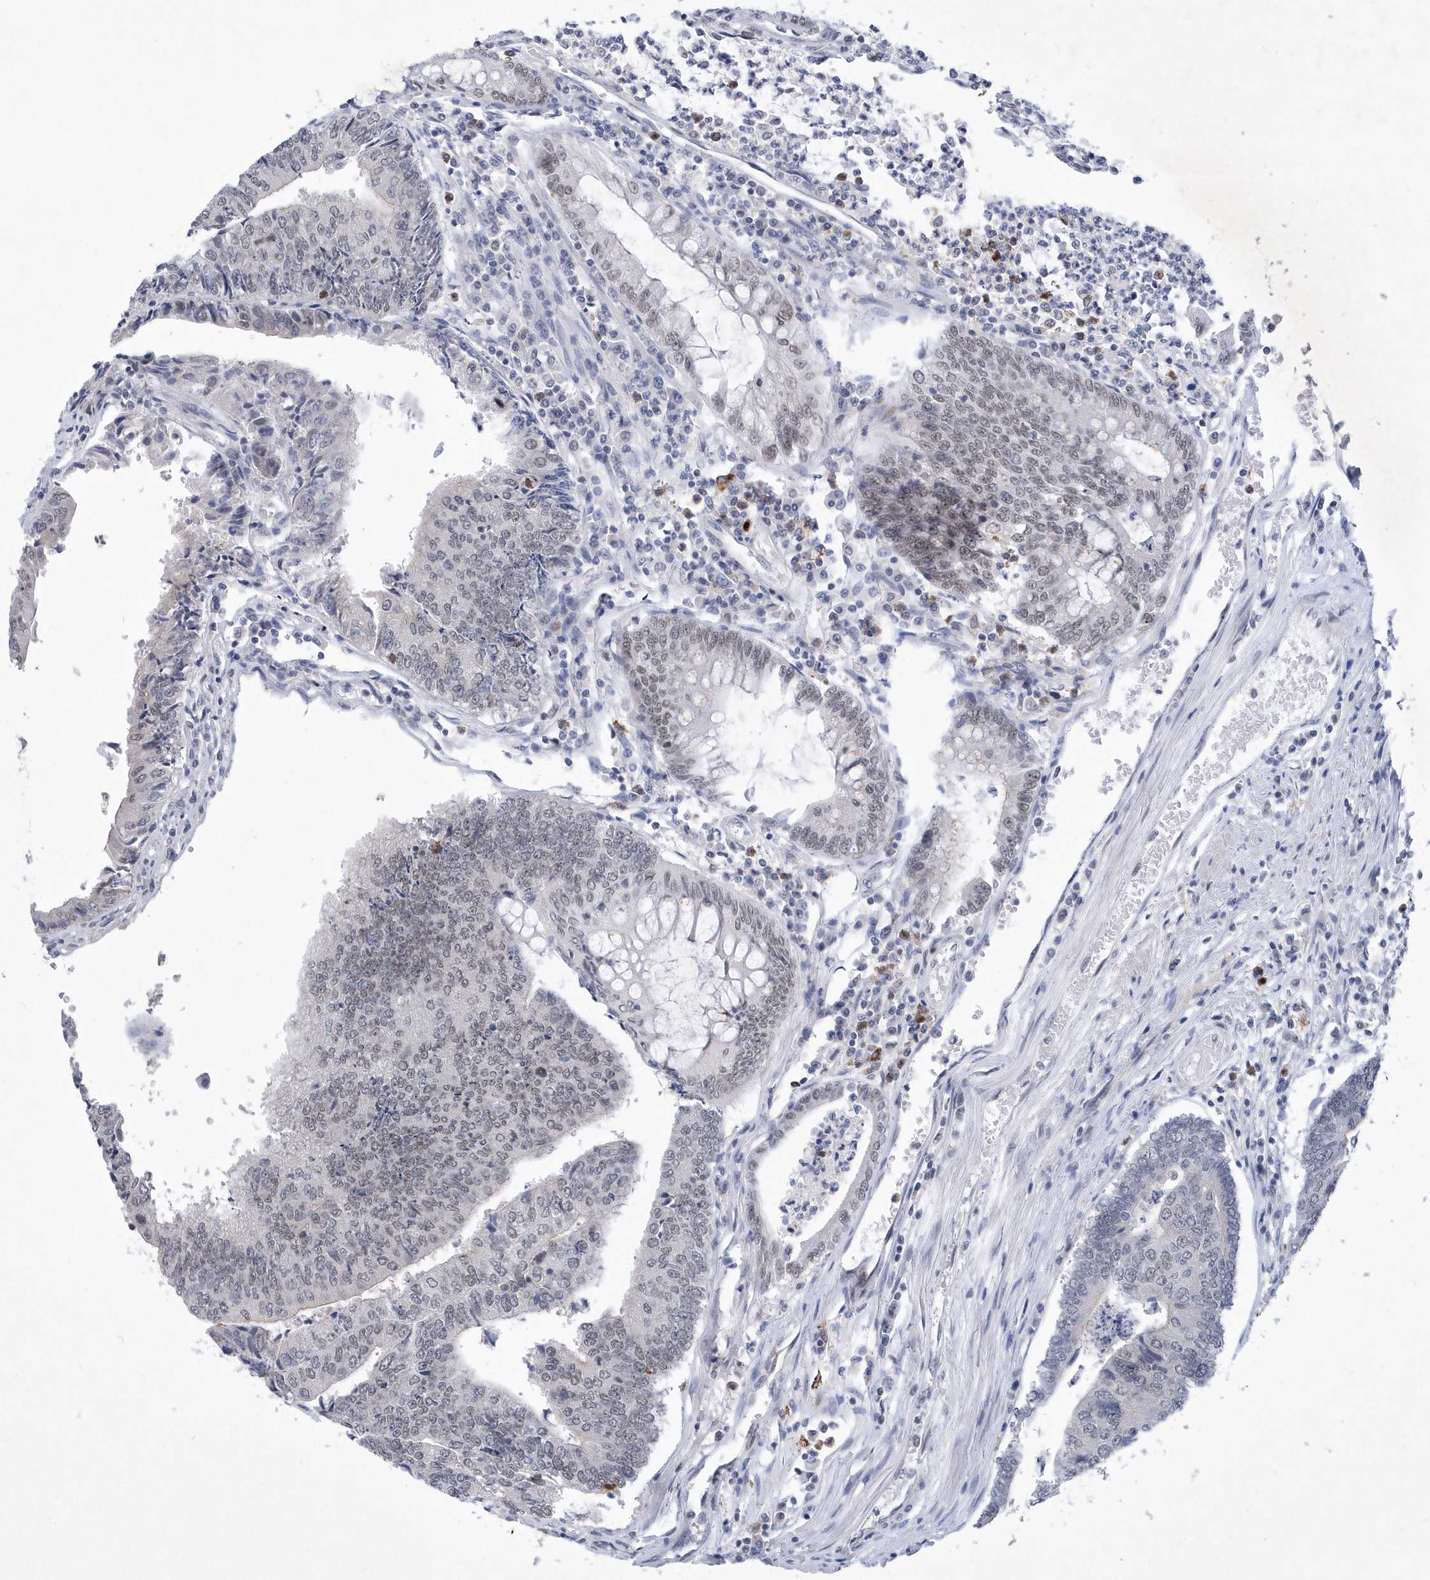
{"staining": {"intensity": "weak", "quantity": "<25%", "location": "nuclear"}, "tissue": "colorectal cancer", "cell_type": "Tumor cells", "image_type": "cancer", "snomed": [{"axis": "morphology", "description": "Adenocarcinoma, NOS"}, {"axis": "topography", "description": "Colon"}], "caption": "This is an immunohistochemistry photomicrograph of human colorectal cancer (adenocarcinoma). There is no positivity in tumor cells.", "gene": "SRGAP3", "patient": {"sex": "female", "age": 67}}